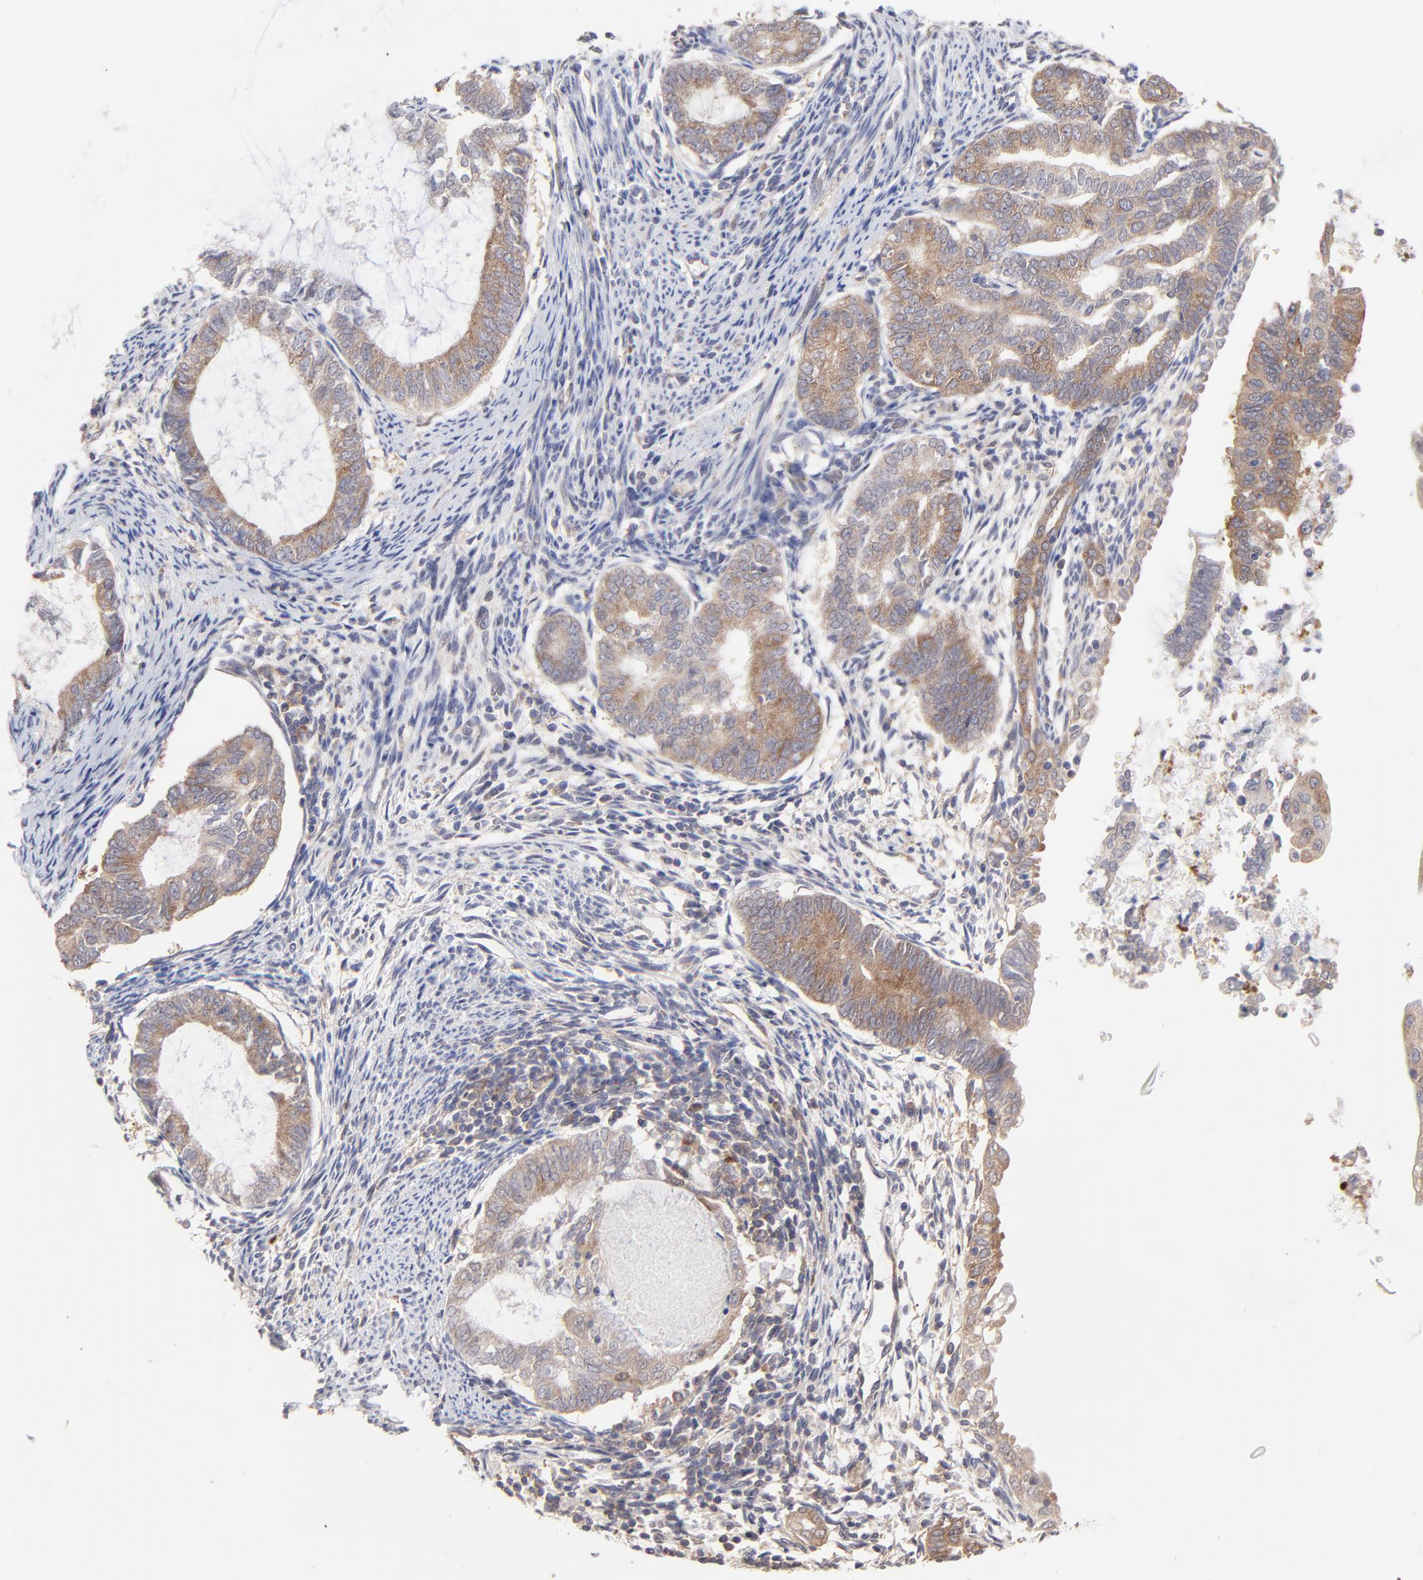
{"staining": {"intensity": "moderate", "quantity": ">75%", "location": "cytoplasmic/membranous"}, "tissue": "endometrial cancer", "cell_type": "Tumor cells", "image_type": "cancer", "snomed": [{"axis": "morphology", "description": "Adenocarcinoma, NOS"}, {"axis": "topography", "description": "Endometrium"}], "caption": "An IHC photomicrograph of tumor tissue is shown. Protein staining in brown shows moderate cytoplasmic/membranous positivity in endometrial cancer (adenocarcinoma) within tumor cells.", "gene": "GART", "patient": {"sex": "female", "age": 63}}